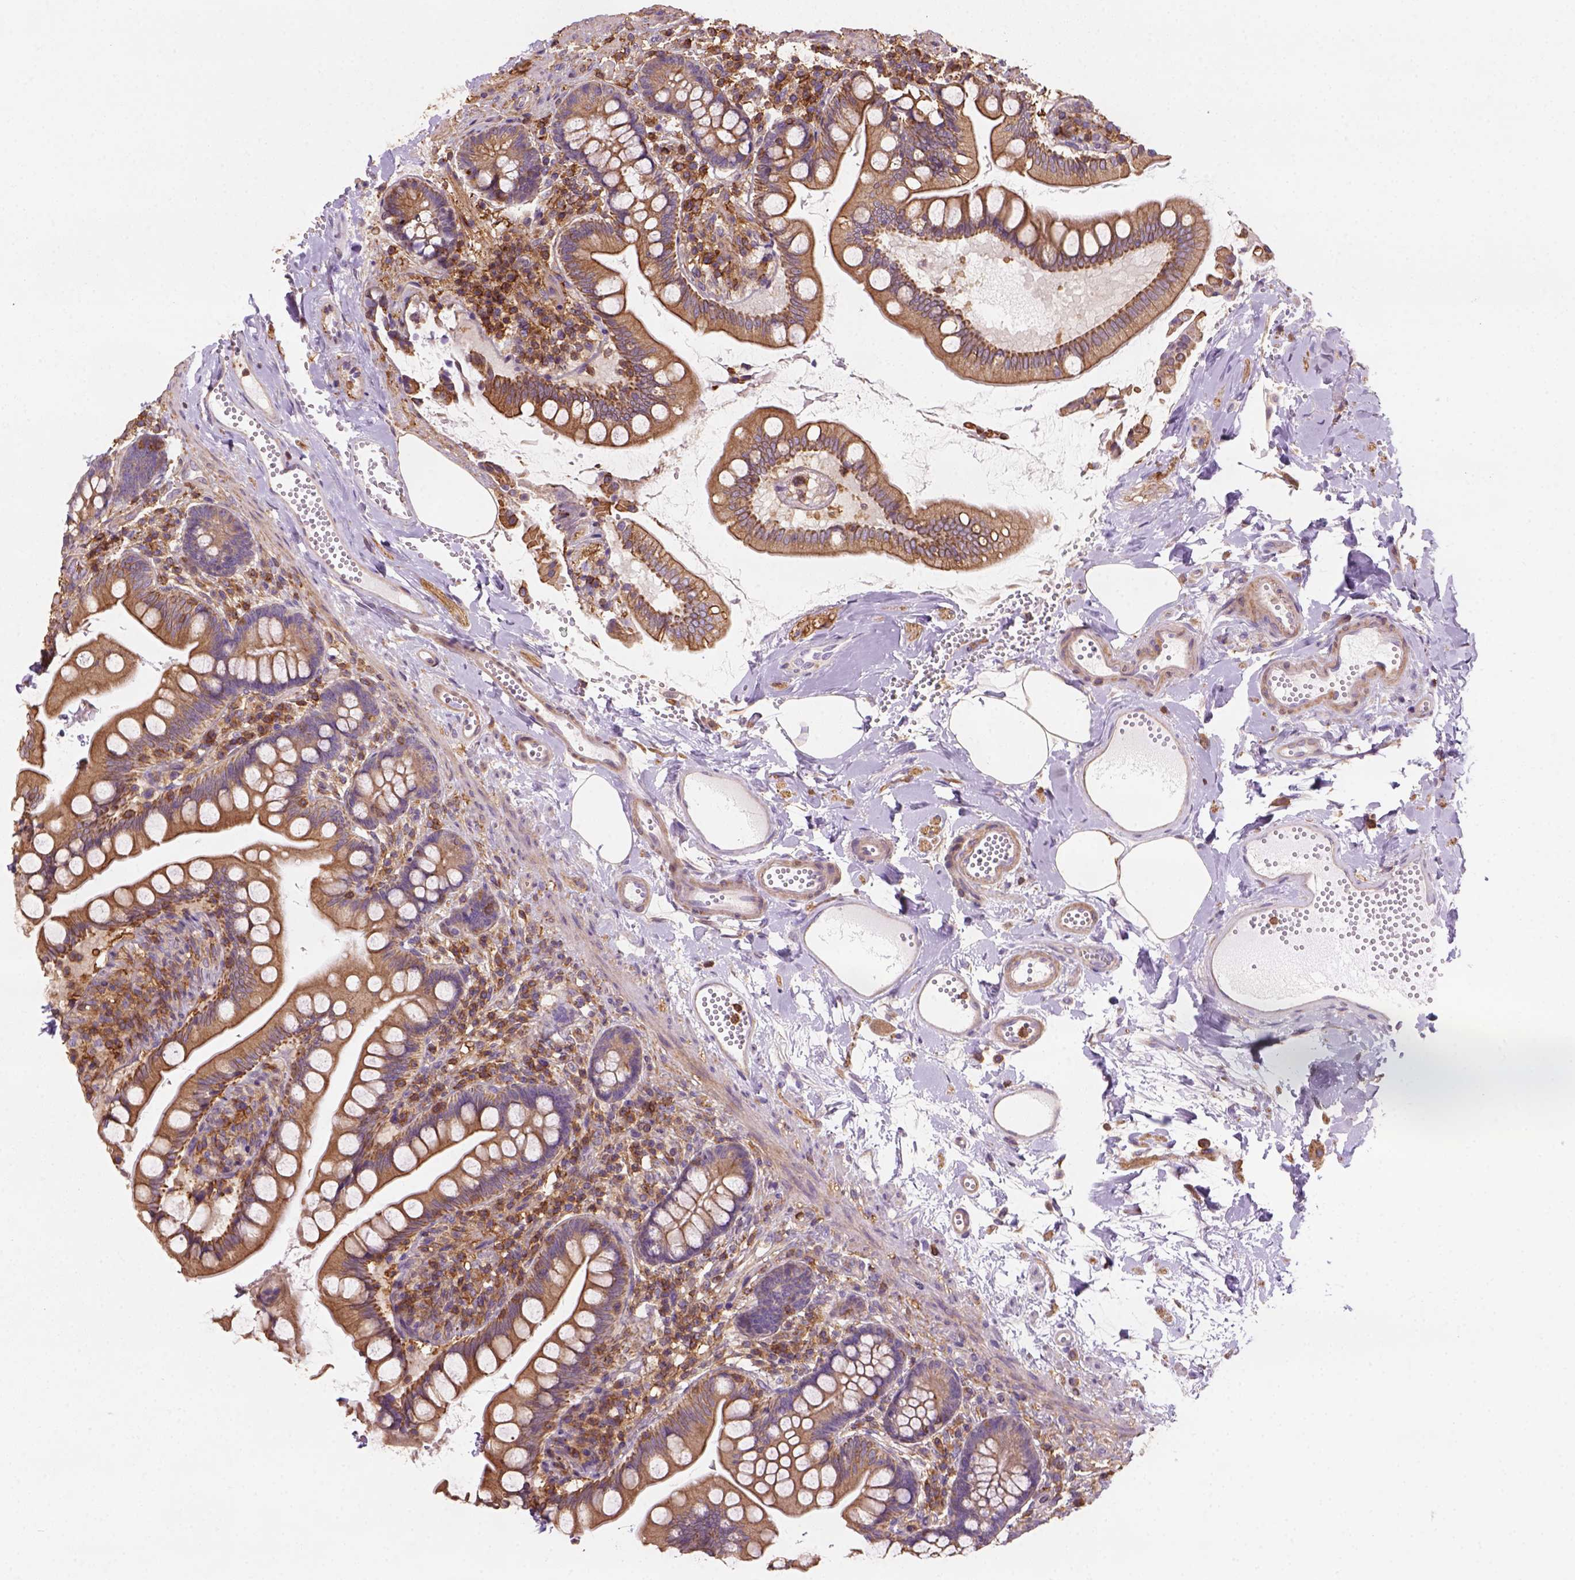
{"staining": {"intensity": "moderate", "quantity": ">75%", "location": "cytoplasmic/membranous"}, "tissue": "small intestine", "cell_type": "Glandular cells", "image_type": "normal", "snomed": [{"axis": "morphology", "description": "Normal tissue, NOS"}, {"axis": "topography", "description": "Small intestine"}], "caption": "A medium amount of moderate cytoplasmic/membranous expression is present in approximately >75% of glandular cells in normal small intestine.", "gene": "GPRC5D", "patient": {"sex": "female", "age": 56}}